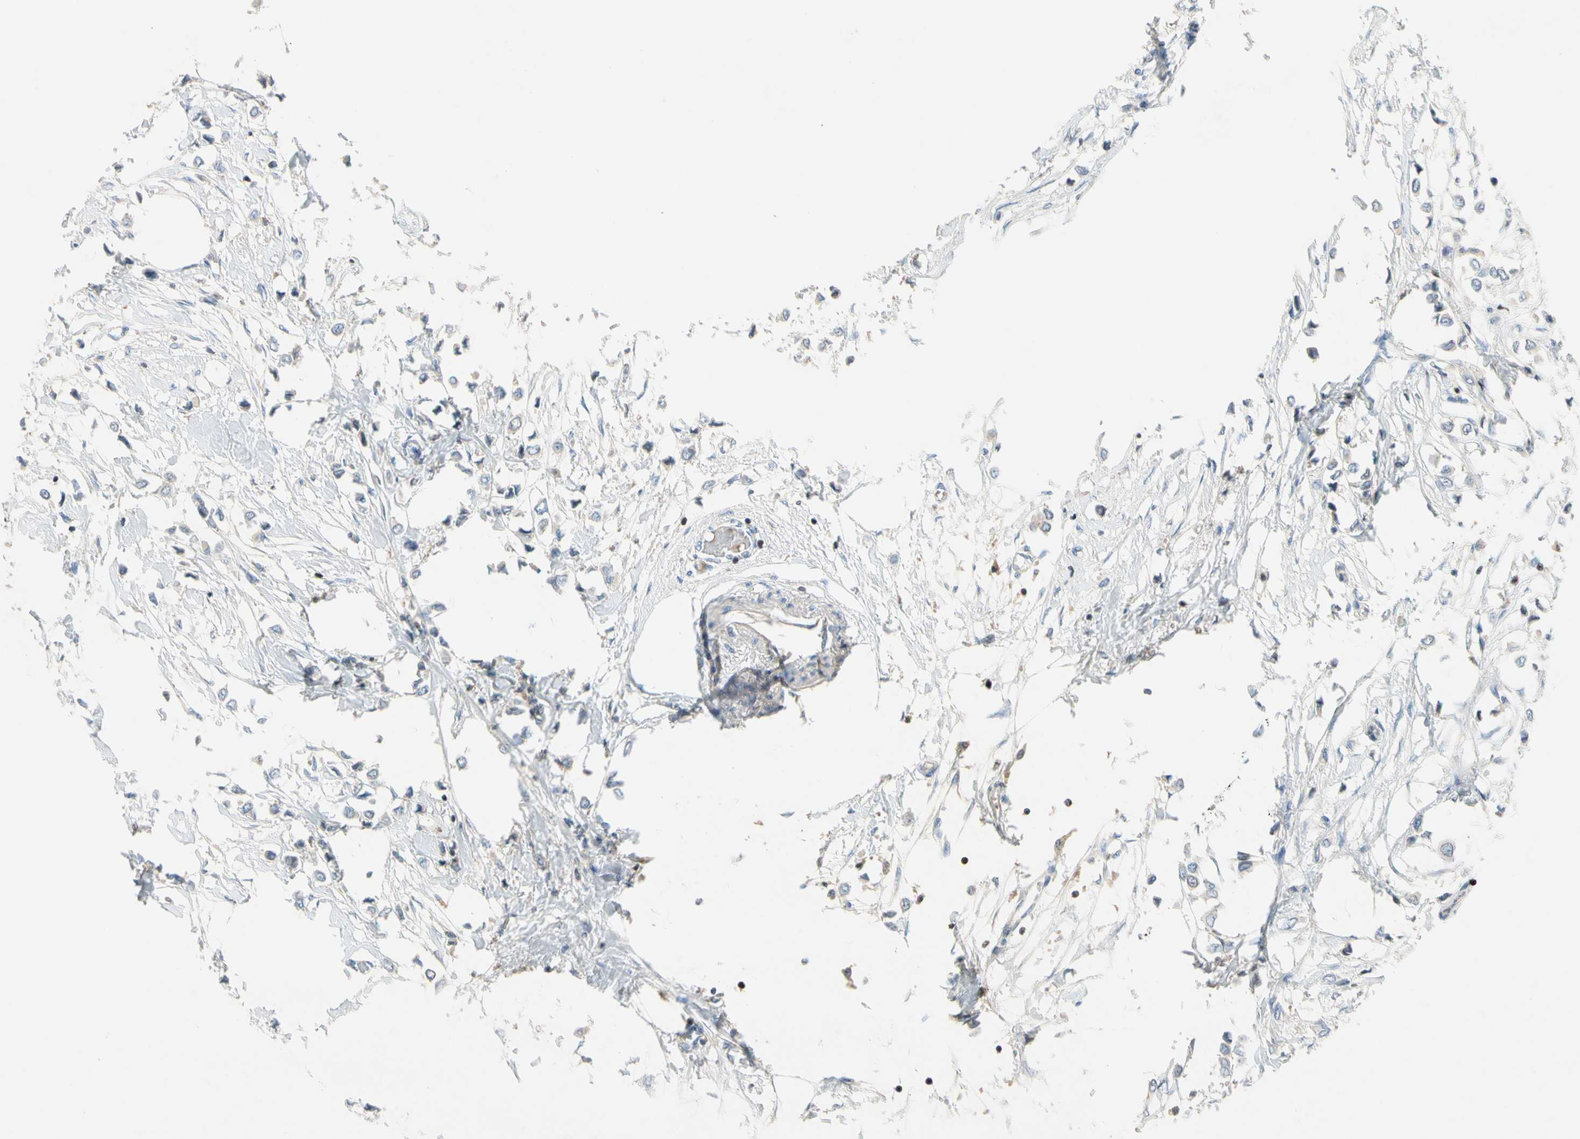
{"staining": {"intensity": "negative", "quantity": "none", "location": "none"}, "tissue": "breast cancer", "cell_type": "Tumor cells", "image_type": "cancer", "snomed": [{"axis": "morphology", "description": "Lobular carcinoma"}, {"axis": "topography", "description": "Breast"}], "caption": "Tumor cells are negative for protein expression in human breast cancer.", "gene": "SP140", "patient": {"sex": "female", "age": 51}}